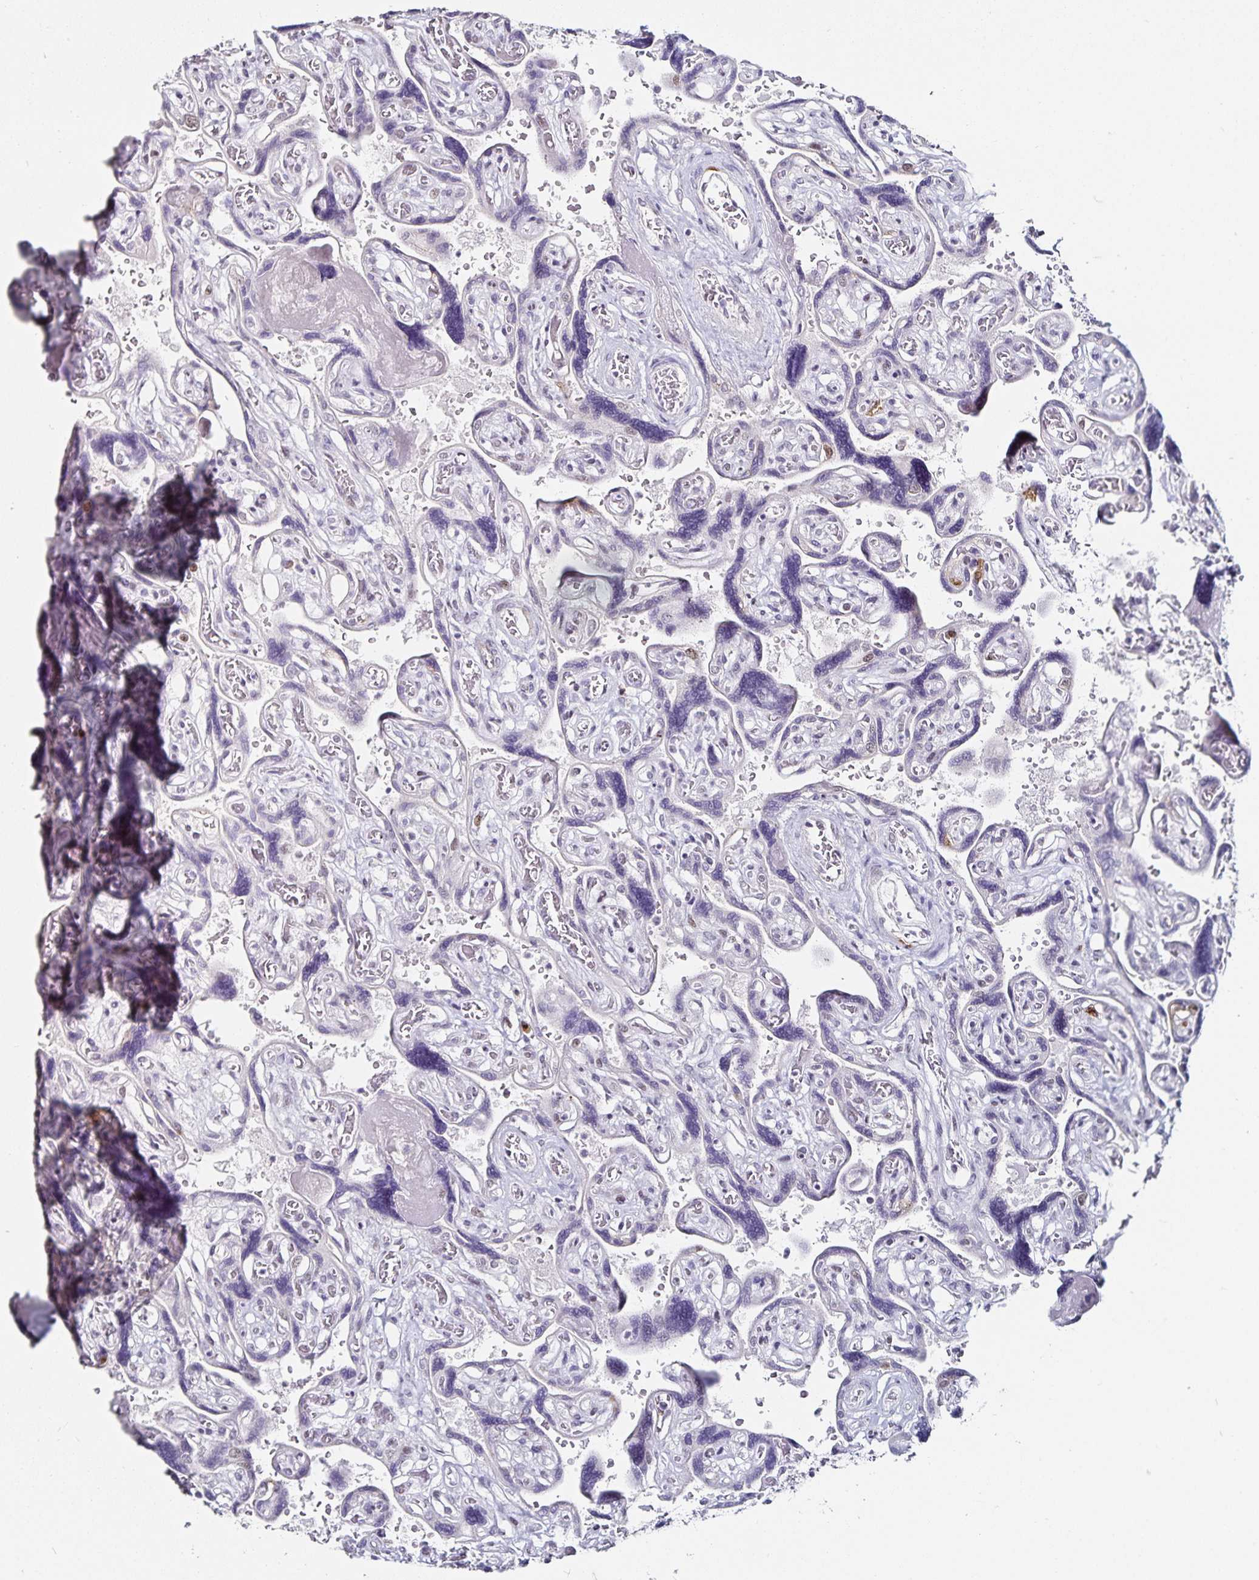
{"staining": {"intensity": "negative", "quantity": "none", "location": "none"}, "tissue": "placenta", "cell_type": "Decidual cells", "image_type": "normal", "snomed": [{"axis": "morphology", "description": "Normal tissue, NOS"}, {"axis": "topography", "description": "Placenta"}], "caption": "Image shows no significant protein positivity in decidual cells of unremarkable placenta. The staining is performed using DAB (3,3'-diaminobenzidine) brown chromogen with nuclei counter-stained in using hematoxylin.", "gene": "ANLN", "patient": {"sex": "female", "age": 32}}